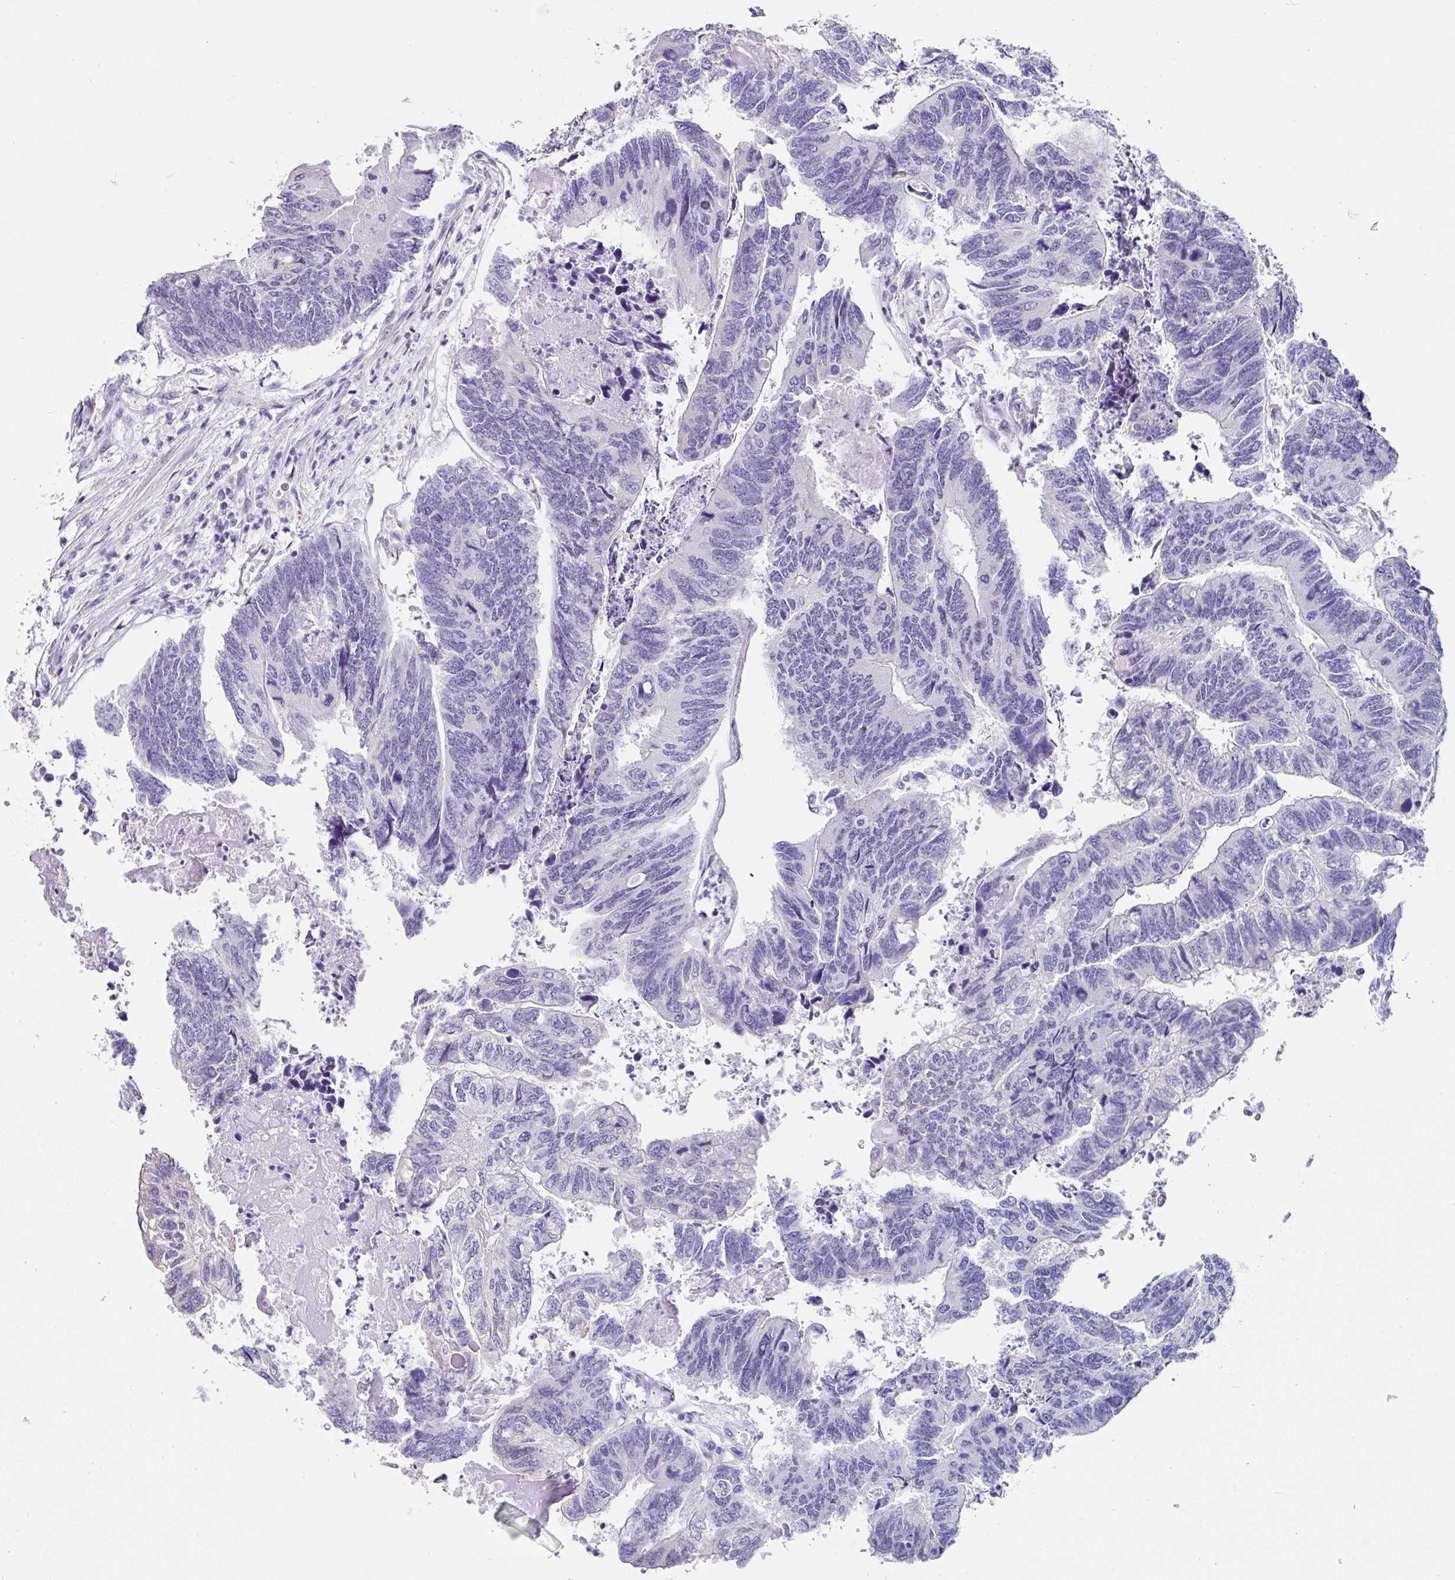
{"staining": {"intensity": "negative", "quantity": "none", "location": "none"}, "tissue": "colorectal cancer", "cell_type": "Tumor cells", "image_type": "cancer", "snomed": [{"axis": "morphology", "description": "Adenocarcinoma, NOS"}, {"axis": "topography", "description": "Colon"}], "caption": "This micrograph is of adenocarcinoma (colorectal) stained with IHC to label a protein in brown with the nuclei are counter-stained blue. There is no positivity in tumor cells.", "gene": "TMPRSS11E", "patient": {"sex": "female", "age": 67}}